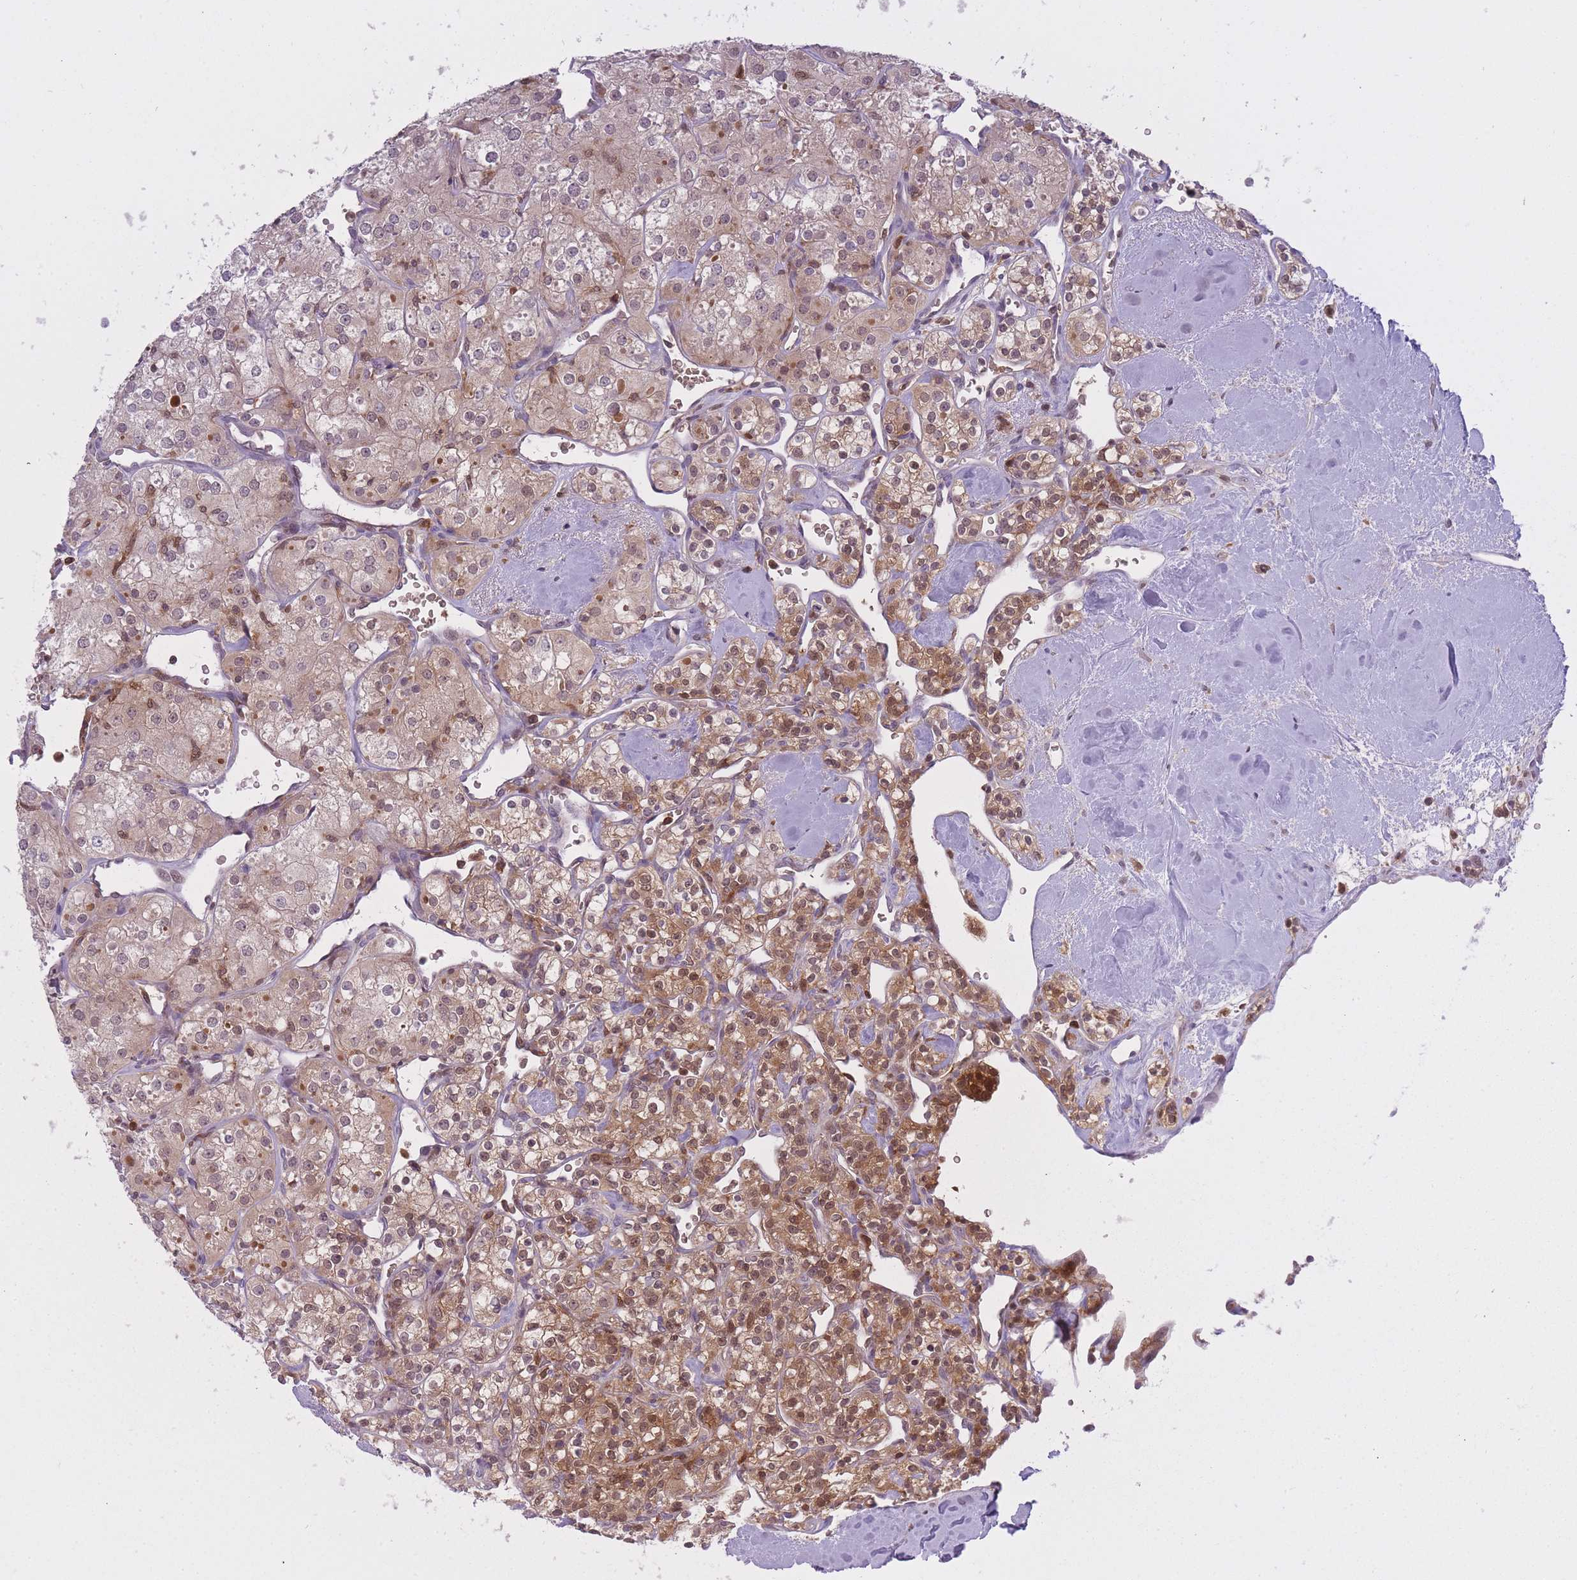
{"staining": {"intensity": "strong", "quantity": ">75%", "location": "cytoplasmic/membranous,nuclear"}, "tissue": "renal cancer", "cell_type": "Tumor cells", "image_type": "cancer", "snomed": [{"axis": "morphology", "description": "Adenocarcinoma, NOS"}, {"axis": "topography", "description": "Kidney"}], "caption": "Immunohistochemical staining of renal cancer (adenocarcinoma) exhibits strong cytoplasmic/membranous and nuclear protein positivity in approximately >75% of tumor cells. (DAB (3,3'-diaminobenzidine) IHC, brown staining for protein, blue staining for nuclei).", "gene": "CXorf38", "patient": {"sex": "male", "age": 77}}